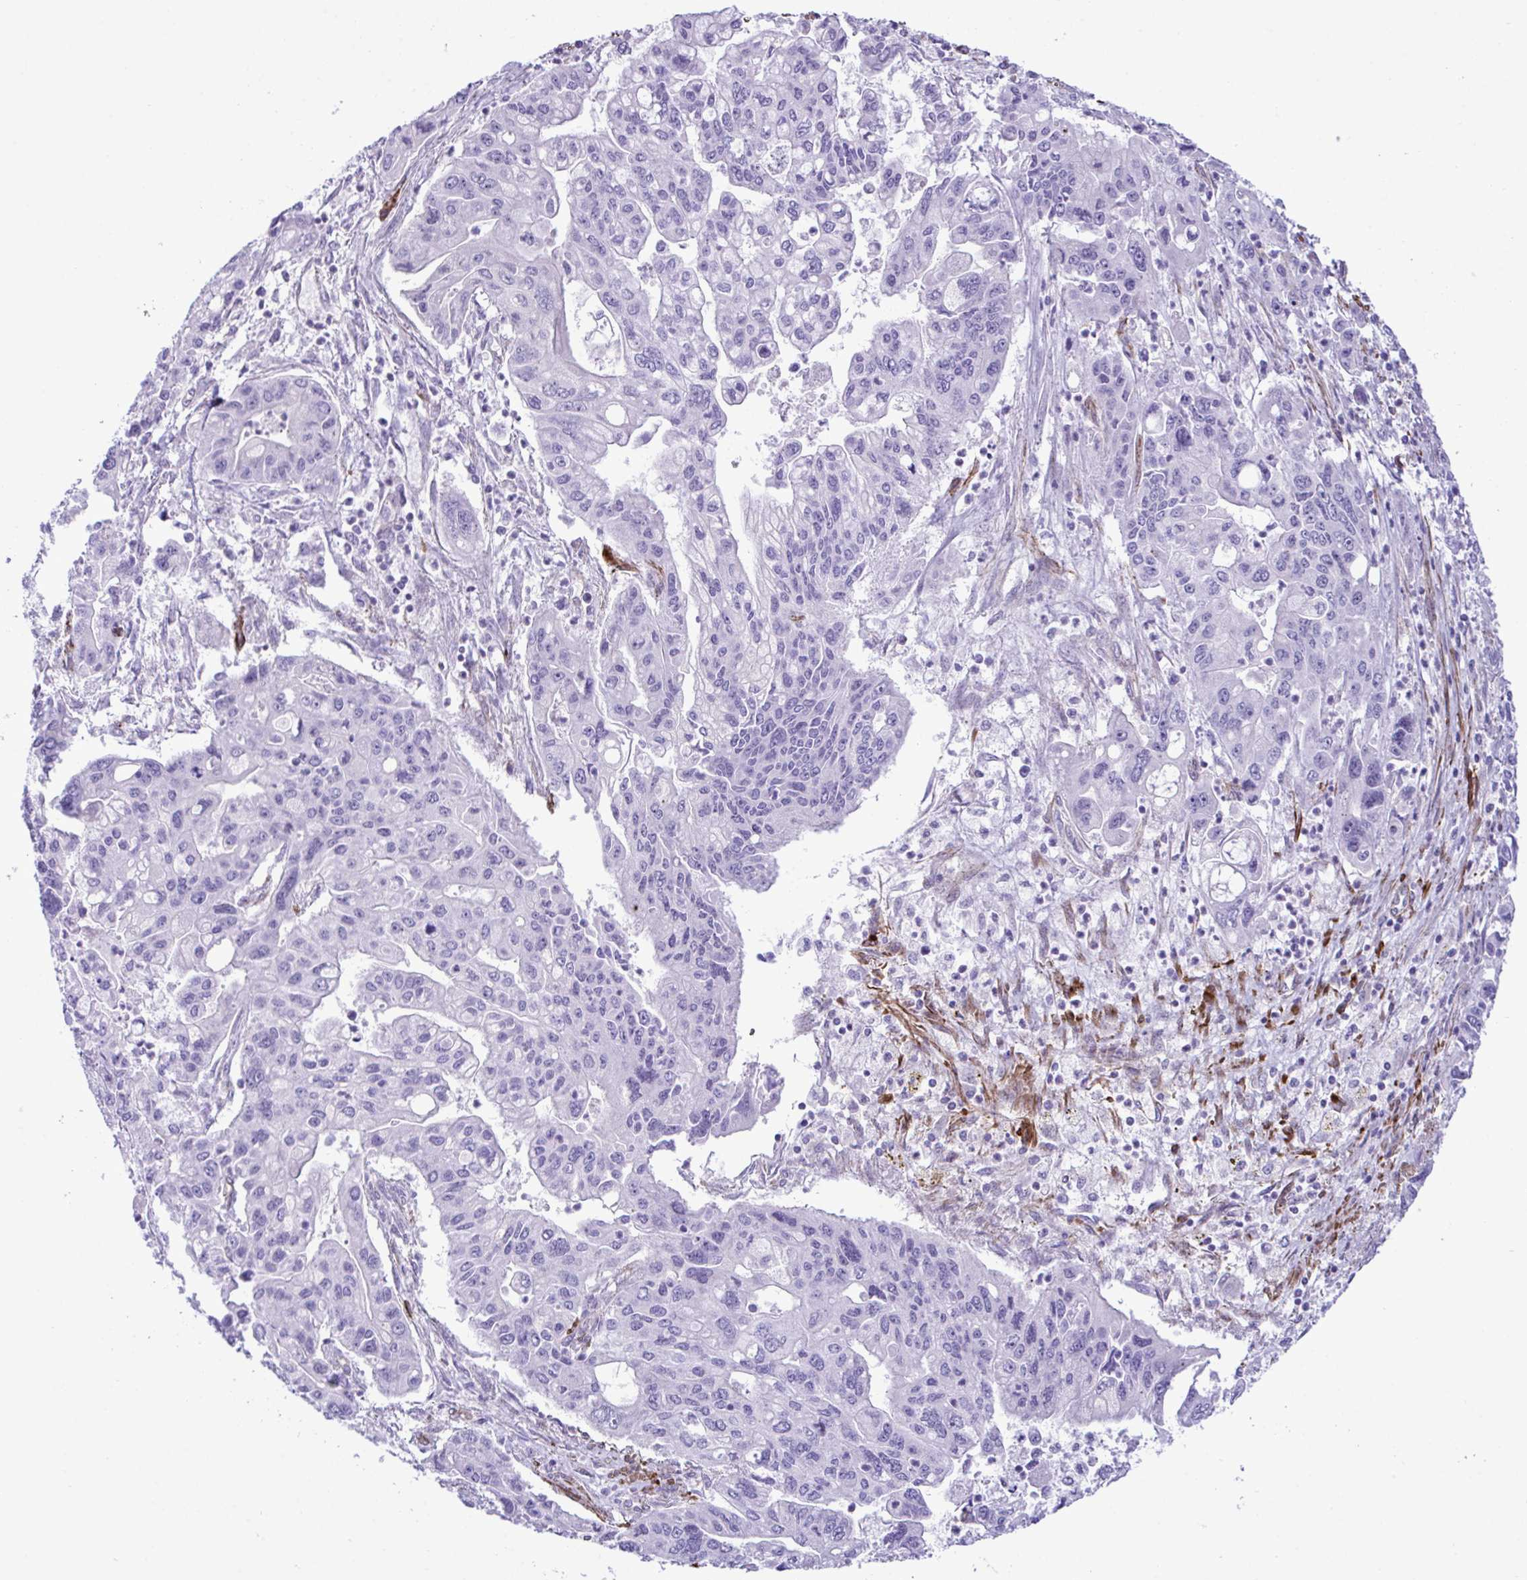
{"staining": {"intensity": "negative", "quantity": "none", "location": "none"}, "tissue": "pancreatic cancer", "cell_type": "Tumor cells", "image_type": "cancer", "snomed": [{"axis": "morphology", "description": "Adenocarcinoma, NOS"}, {"axis": "topography", "description": "Pancreas"}], "caption": "Human pancreatic cancer stained for a protein using immunohistochemistry demonstrates no expression in tumor cells.", "gene": "SYNPO2L", "patient": {"sex": "male", "age": 62}}